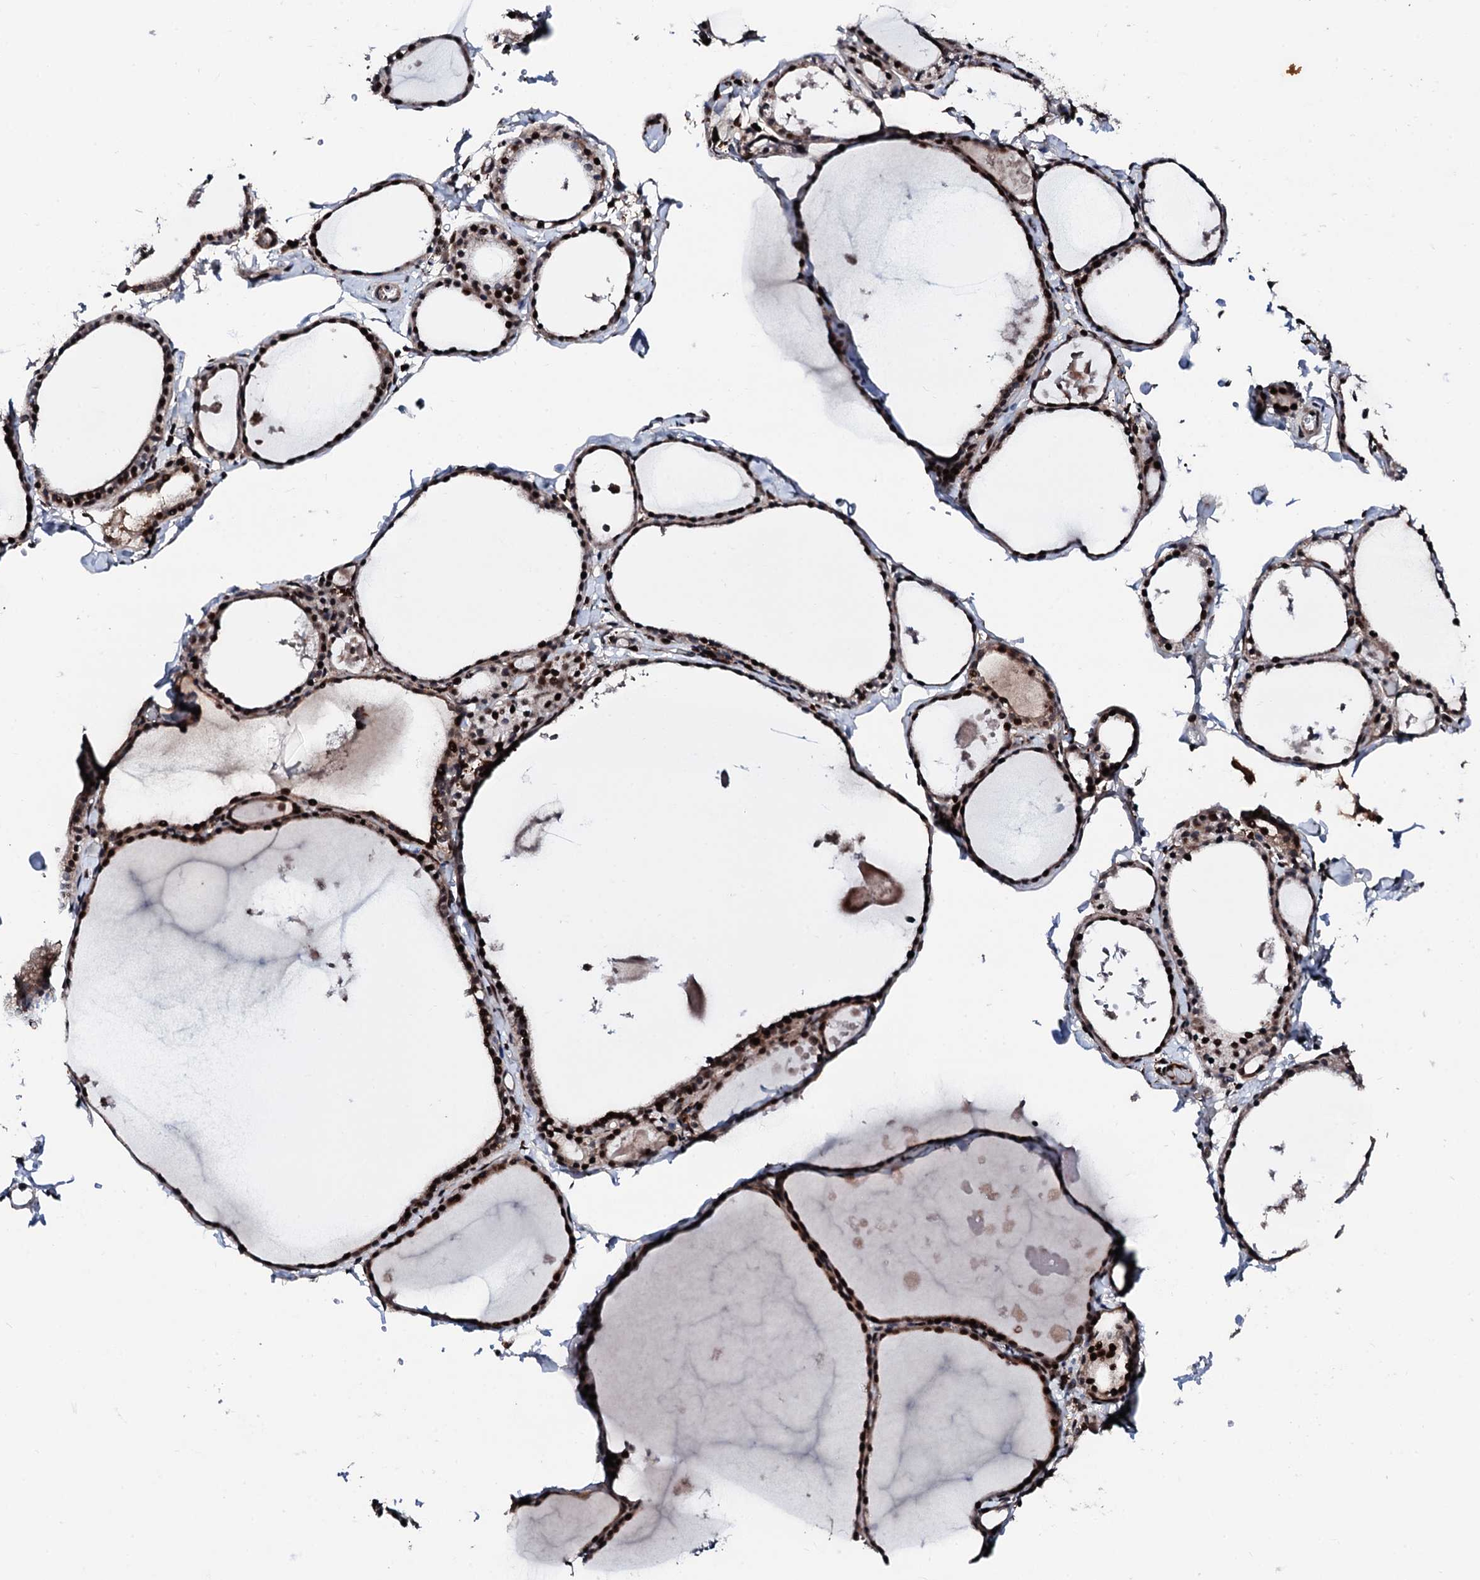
{"staining": {"intensity": "strong", "quantity": ">75%", "location": "cytoplasmic/membranous,nuclear"}, "tissue": "thyroid gland", "cell_type": "Glandular cells", "image_type": "normal", "snomed": [{"axis": "morphology", "description": "Normal tissue, NOS"}, {"axis": "topography", "description": "Thyroid gland"}], "caption": "The immunohistochemical stain shows strong cytoplasmic/membranous,nuclear positivity in glandular cells of unremarkable thyroid gland. Nuclei are stained in blue.", "gene": "KIF18A", "patient": {"sex": "male", "age": 56}}